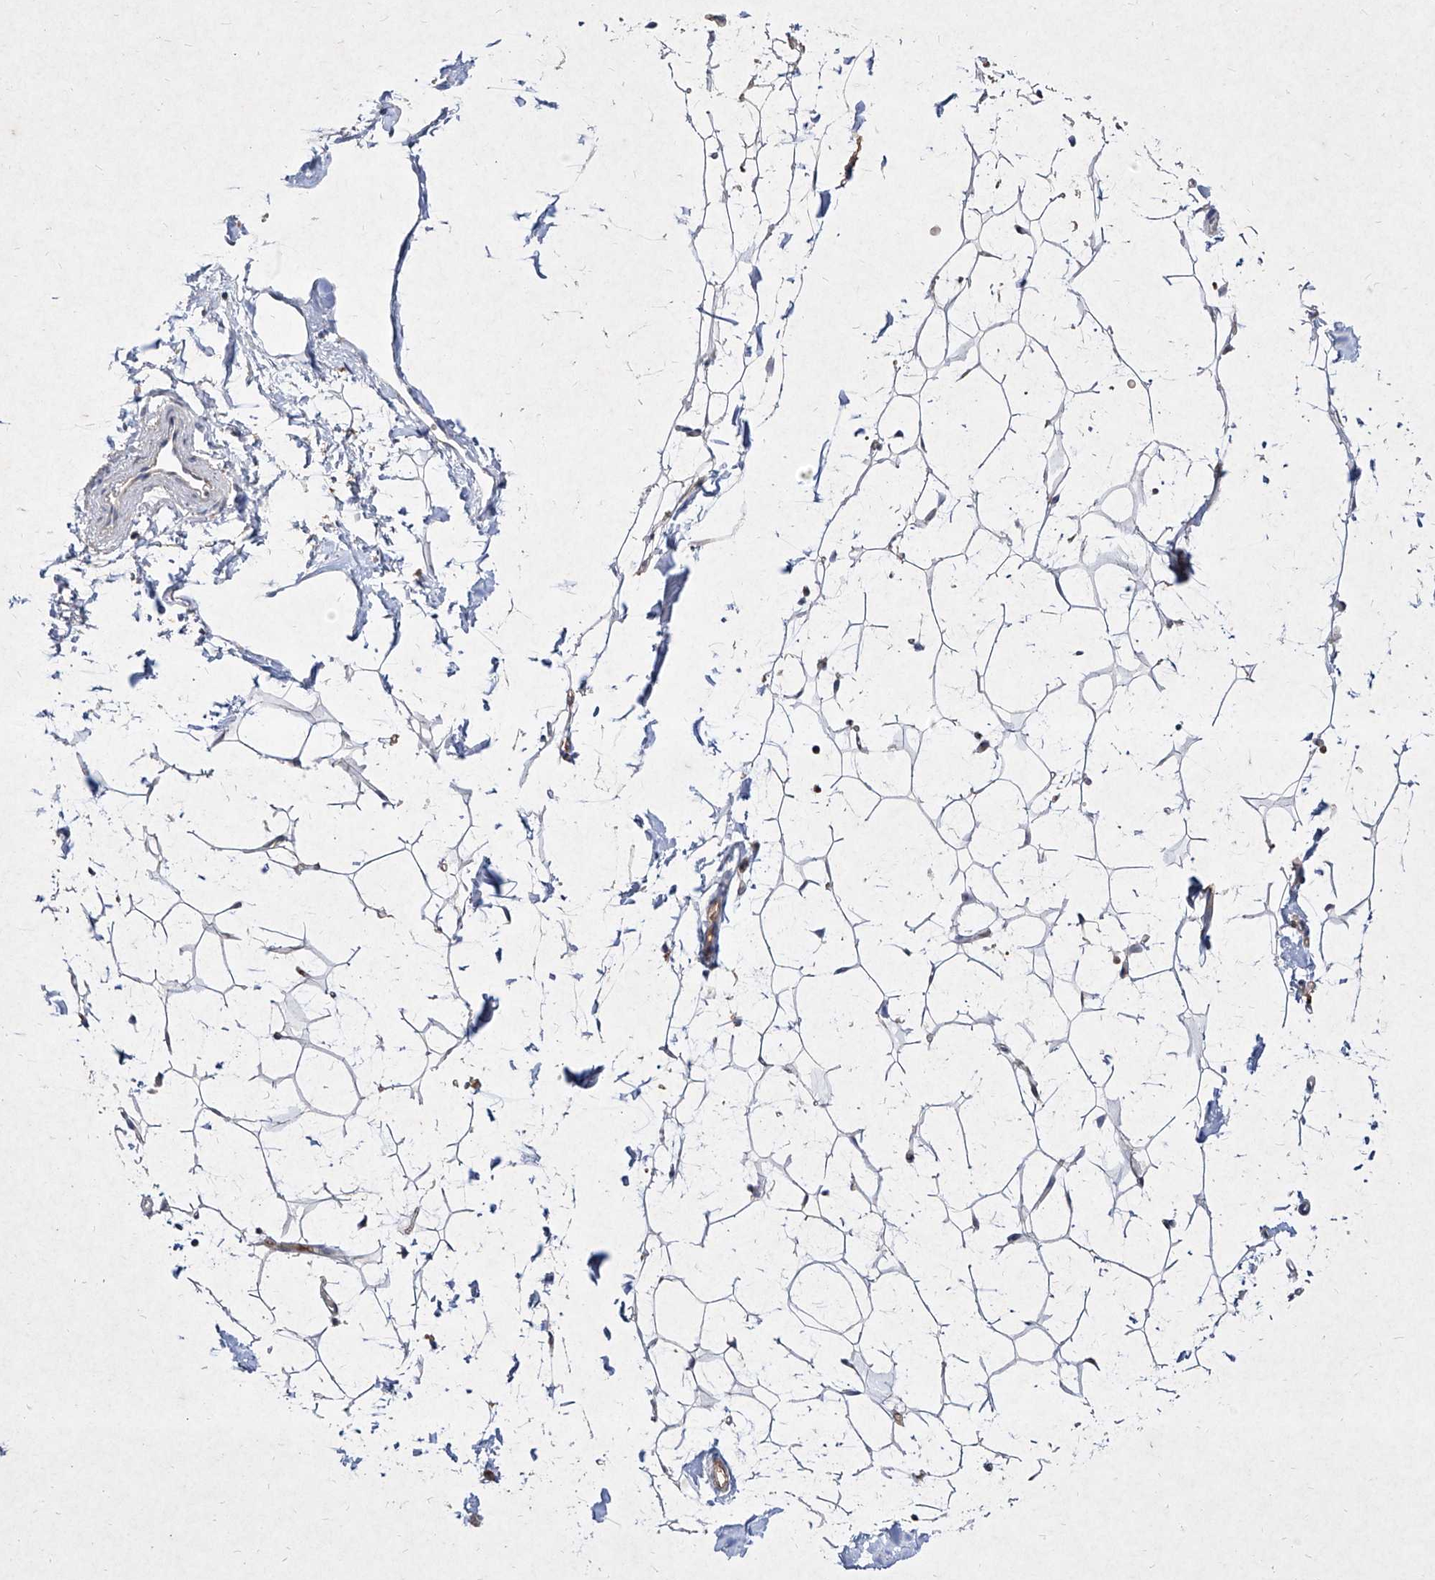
{"staining": {"intensity": "negative", "quantity": "none", "location": "none"}, "tissue": "adipose tissue", "cell_type": "Adipocytes", "image_type": "normal", "snomed": [{"axis": "morphology", "description": "Normal tissue, NOS"}, {"axis": "topography", "description": "Breast"}], "caption": "IHC of unremarkable human adipose tissue demonstrates no positivity in adipocytes.", "gene": "C4A", "patient": {"sex": "female", "age": 23}}